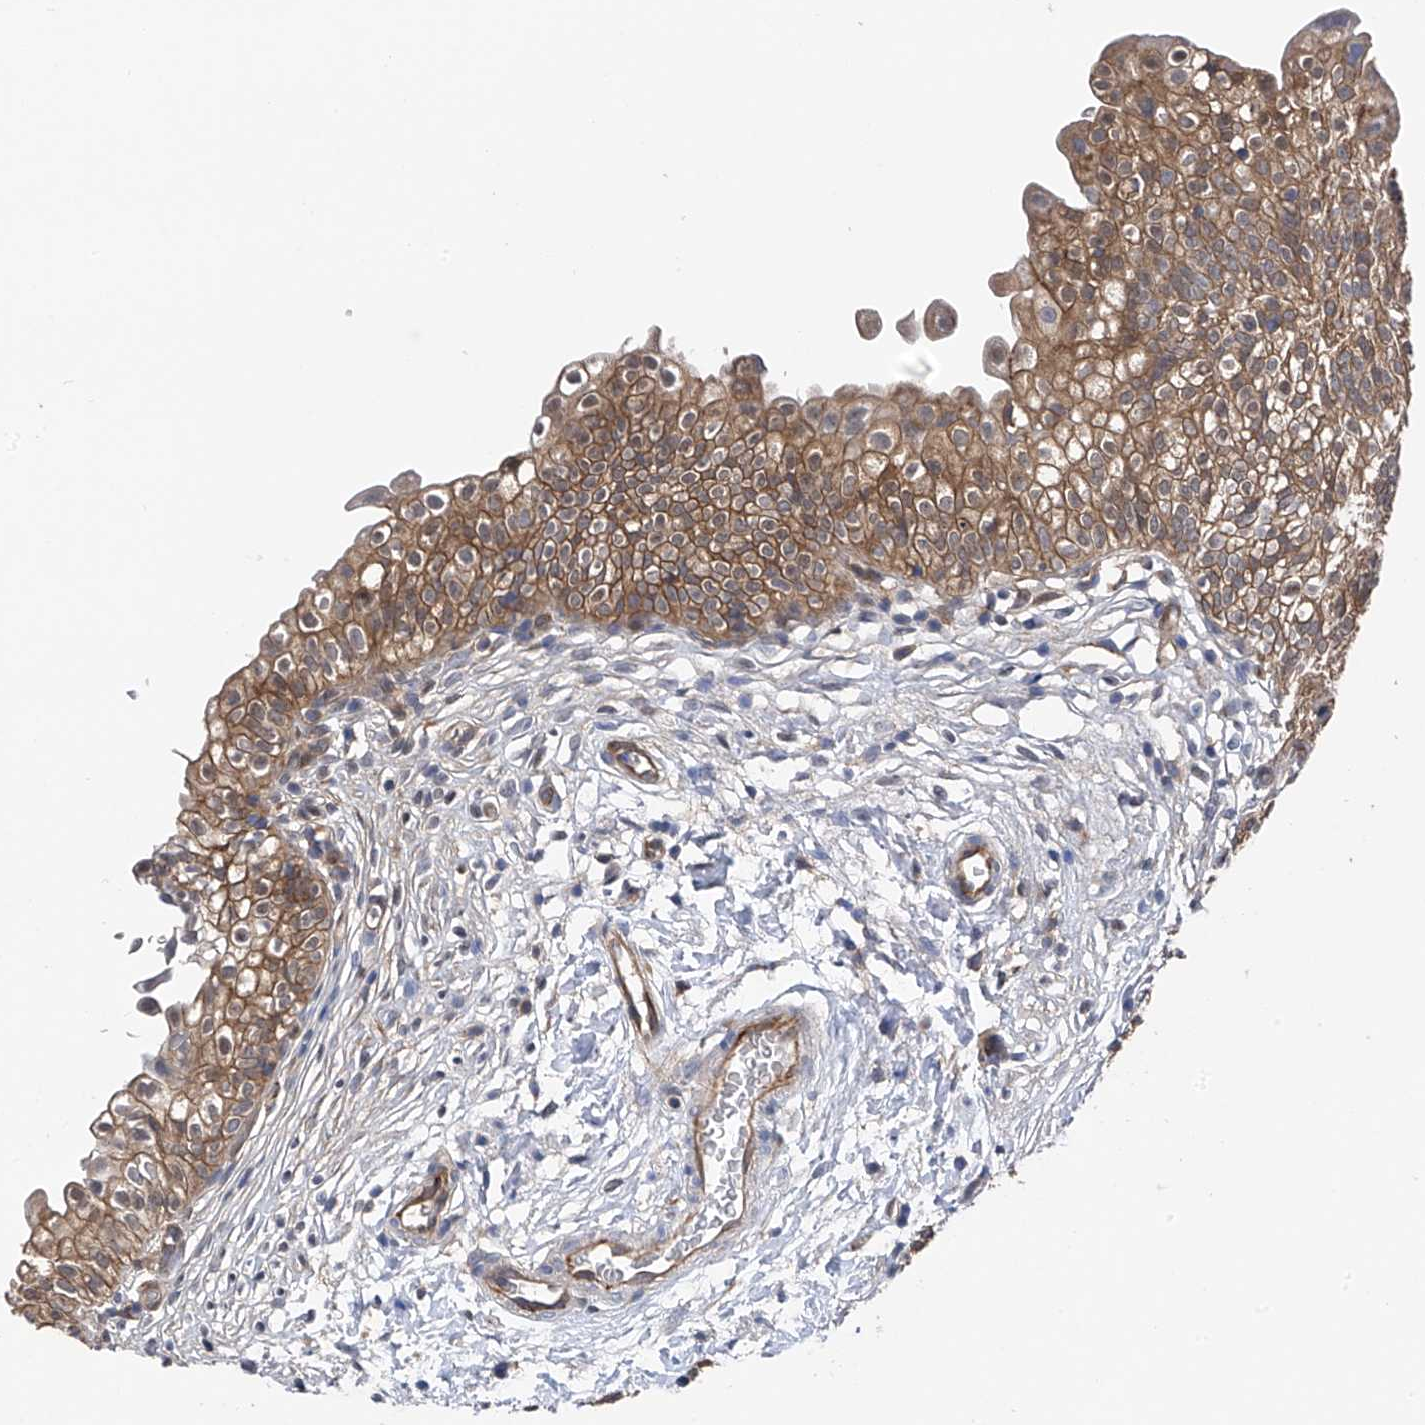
{"staining": {"intensity": "moderate", "quantity": ">75%", "location": "cytoplasmic/membranous"}, "tissue": "urinary bladder", "cell_type": "Urothelial cells", "image_type": "normal", "snomed": [{"axis": "morphology", "description": "Normal tissue, NOS"}, {"axis": "topography", "description": "Urinary bladder"}], "caption": "DAB (3,3'-diaminobenzidine) immunohistochemical staining of benign urinary bladder exhibits moderate cytoplasmic/membranous protein expression in about >75% of urothelial cells.", "gene": "CHPF", "patient": {"sex": "male", "age": 55}}